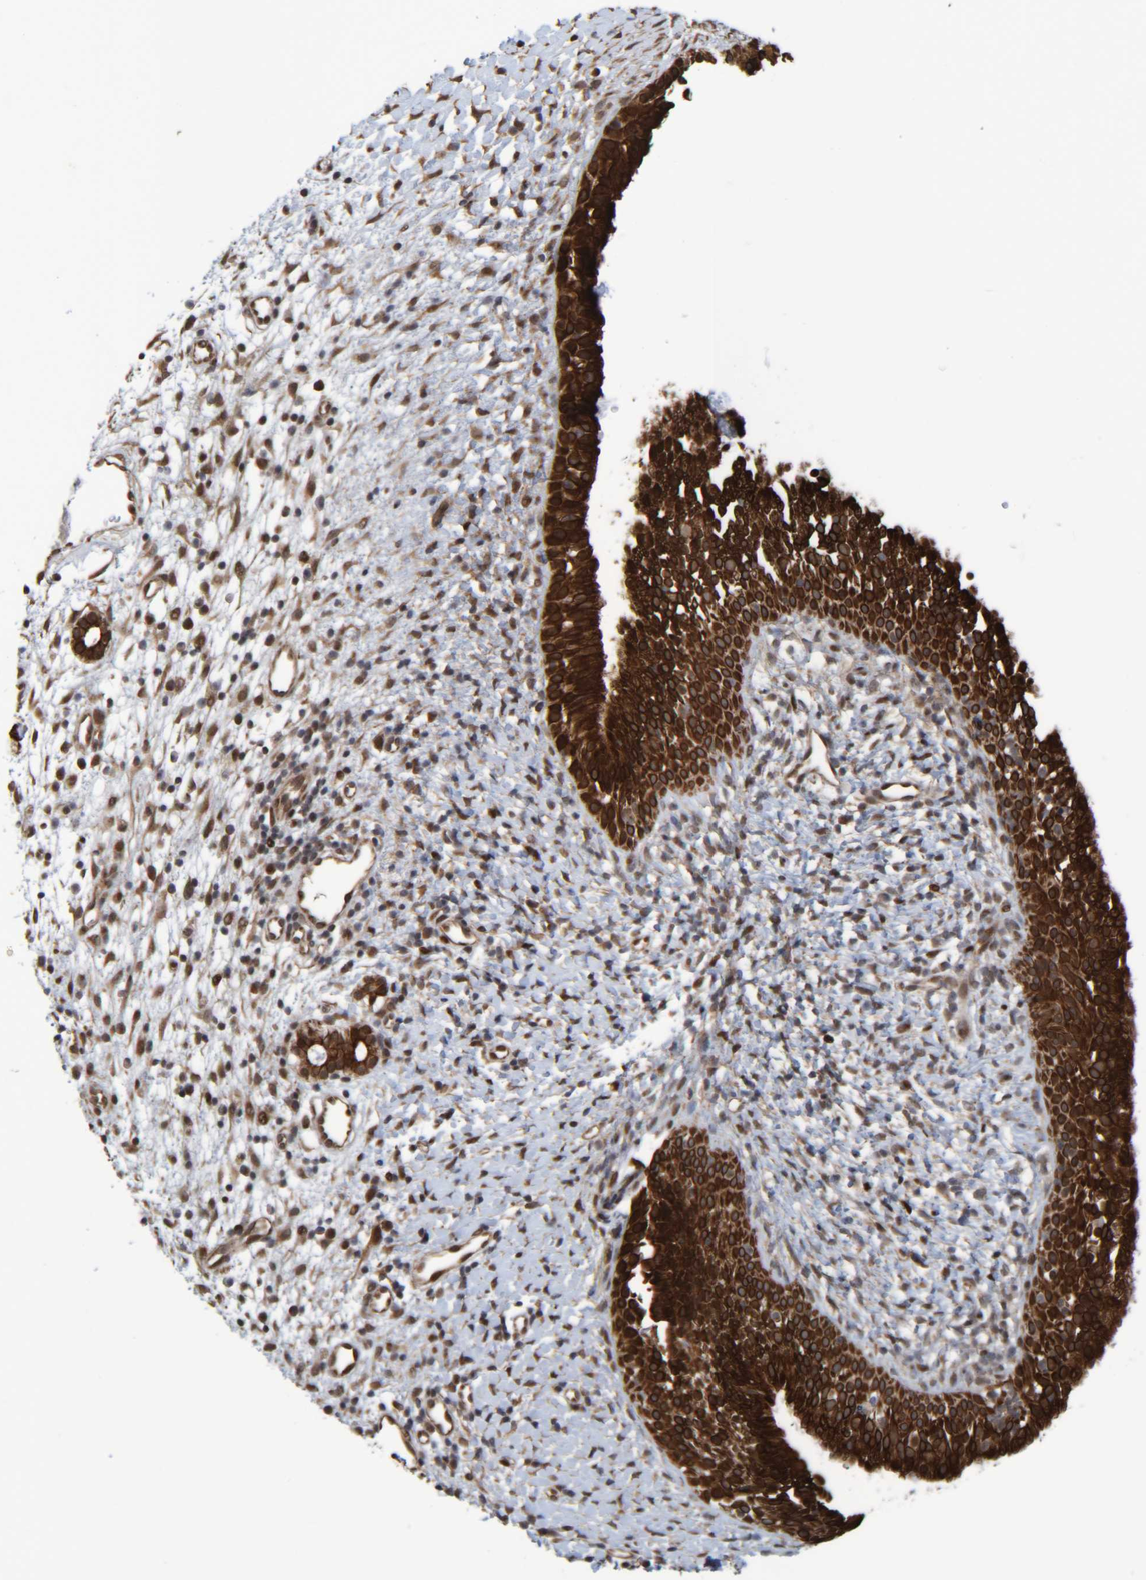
{"staining": {"intensity": "strong", "quantity": ">75%", "location": "cytoplasmic/membranous"}, "tissue": "nasopharynx", "cell_type": "Respiratory epithelial cells", "image_type": "normal", "snomed": [{"axis": "morphology", "description": "Normal tissue, NOS"}, {"axis": "topography", "description": "Nasopharynx"}], "caption": "The image demonstrates immunohistochemical staining of normal nasopharynx. There is strong cytoplasmic/membranous staining is appreciated in approximately >75% of respiratory epithelial cells.", "gene": "CCDC57", "patient": {"sex": "male", "age": 22}}